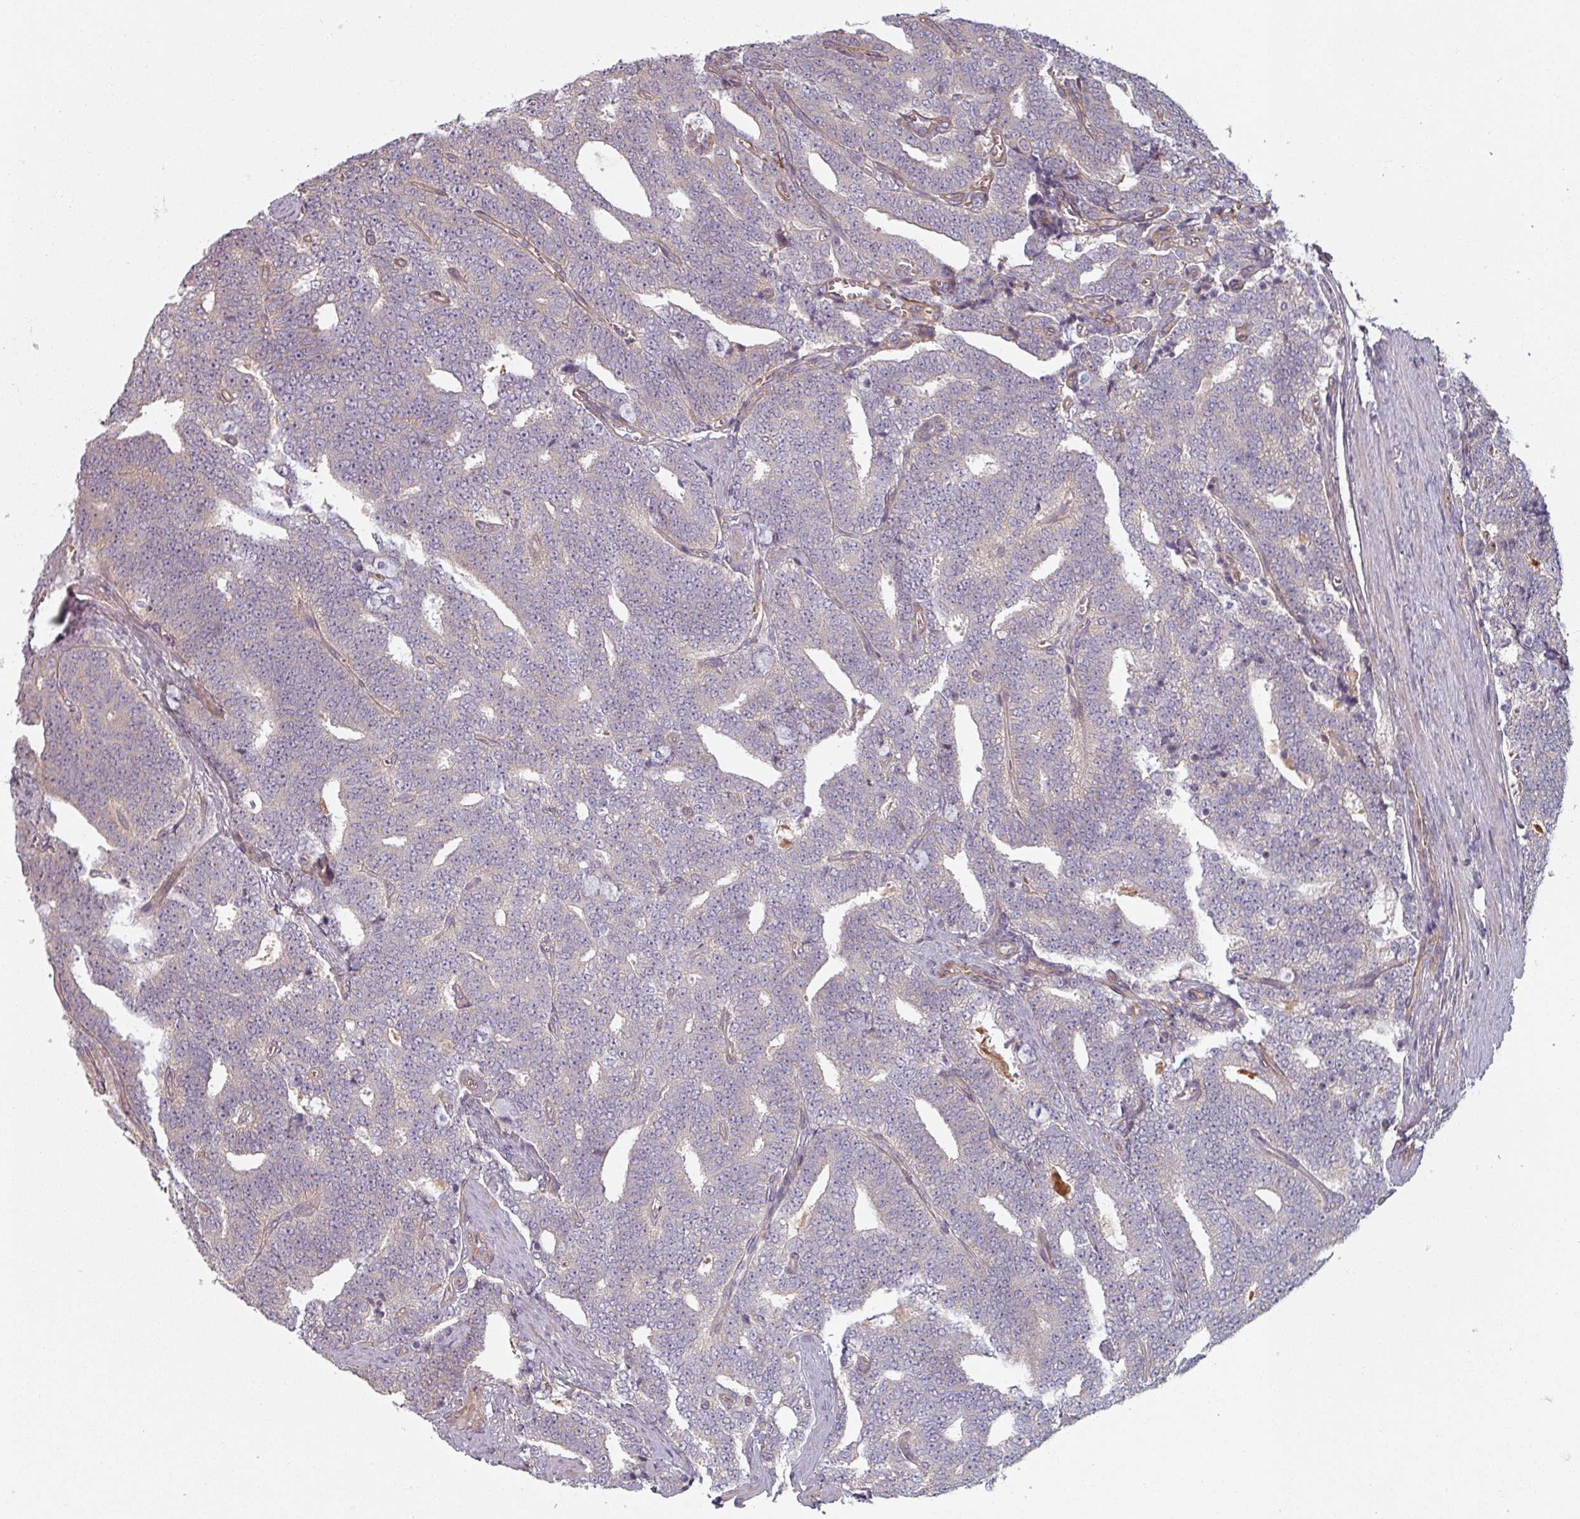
{"staining": {"intensity": "negative", "quantity": "none", "location": "none"}, "tissue": "prostate cancer", "cell_type": "Tumor cells", "image_type": "cancer", "snomed": [{"axis": "morphology", "description": "Adenocarcinoma, High grade"}, {"axis": "topography", "description": "Prostate and seminal vesicle, NOS"}], "caption": "IHC of prostate cancer shows no staining in tumor cells. Nuclei are stained in blue.", "gene": "C4BPB", "patient": {"sex": "male", "age": 67}}